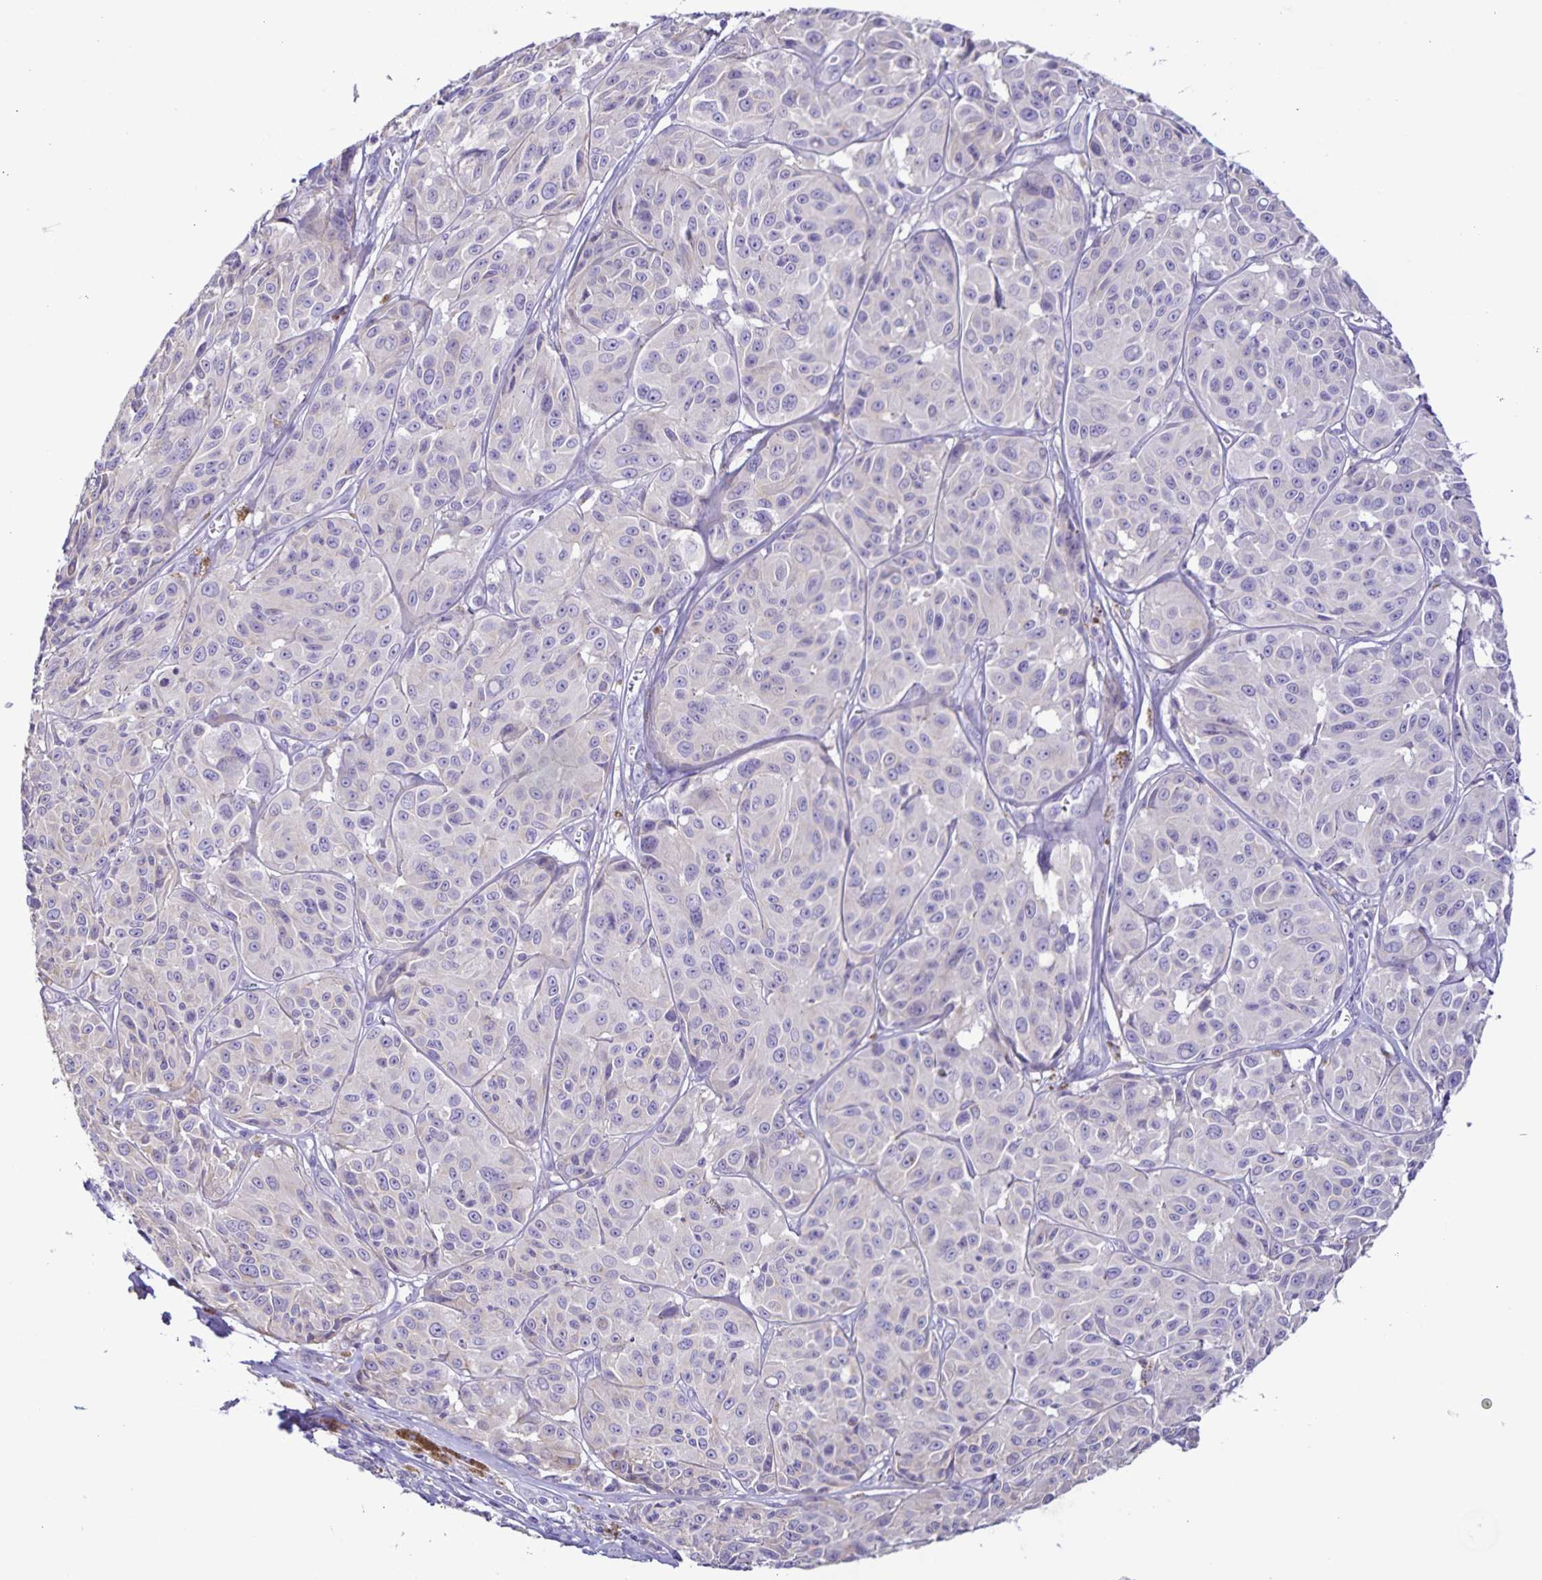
{"staining": {"intensity": "negative", "quantity": "none", "location": "none"}, "tissue": "melanoma", "cell_type": "Tumor cells", "image_type": "cancer", "snomed": [{"axis": "morphology", "description": "Malignant melanoma, NOS"}, {"axis": "topography", "description": "Skin"}], "caption": "Immunohistochemistry (IHC) of melanoma demonstrates no staining in tumor cells.", "gene": "BOLL", "patient": {"sex": "male", "age": 91}}